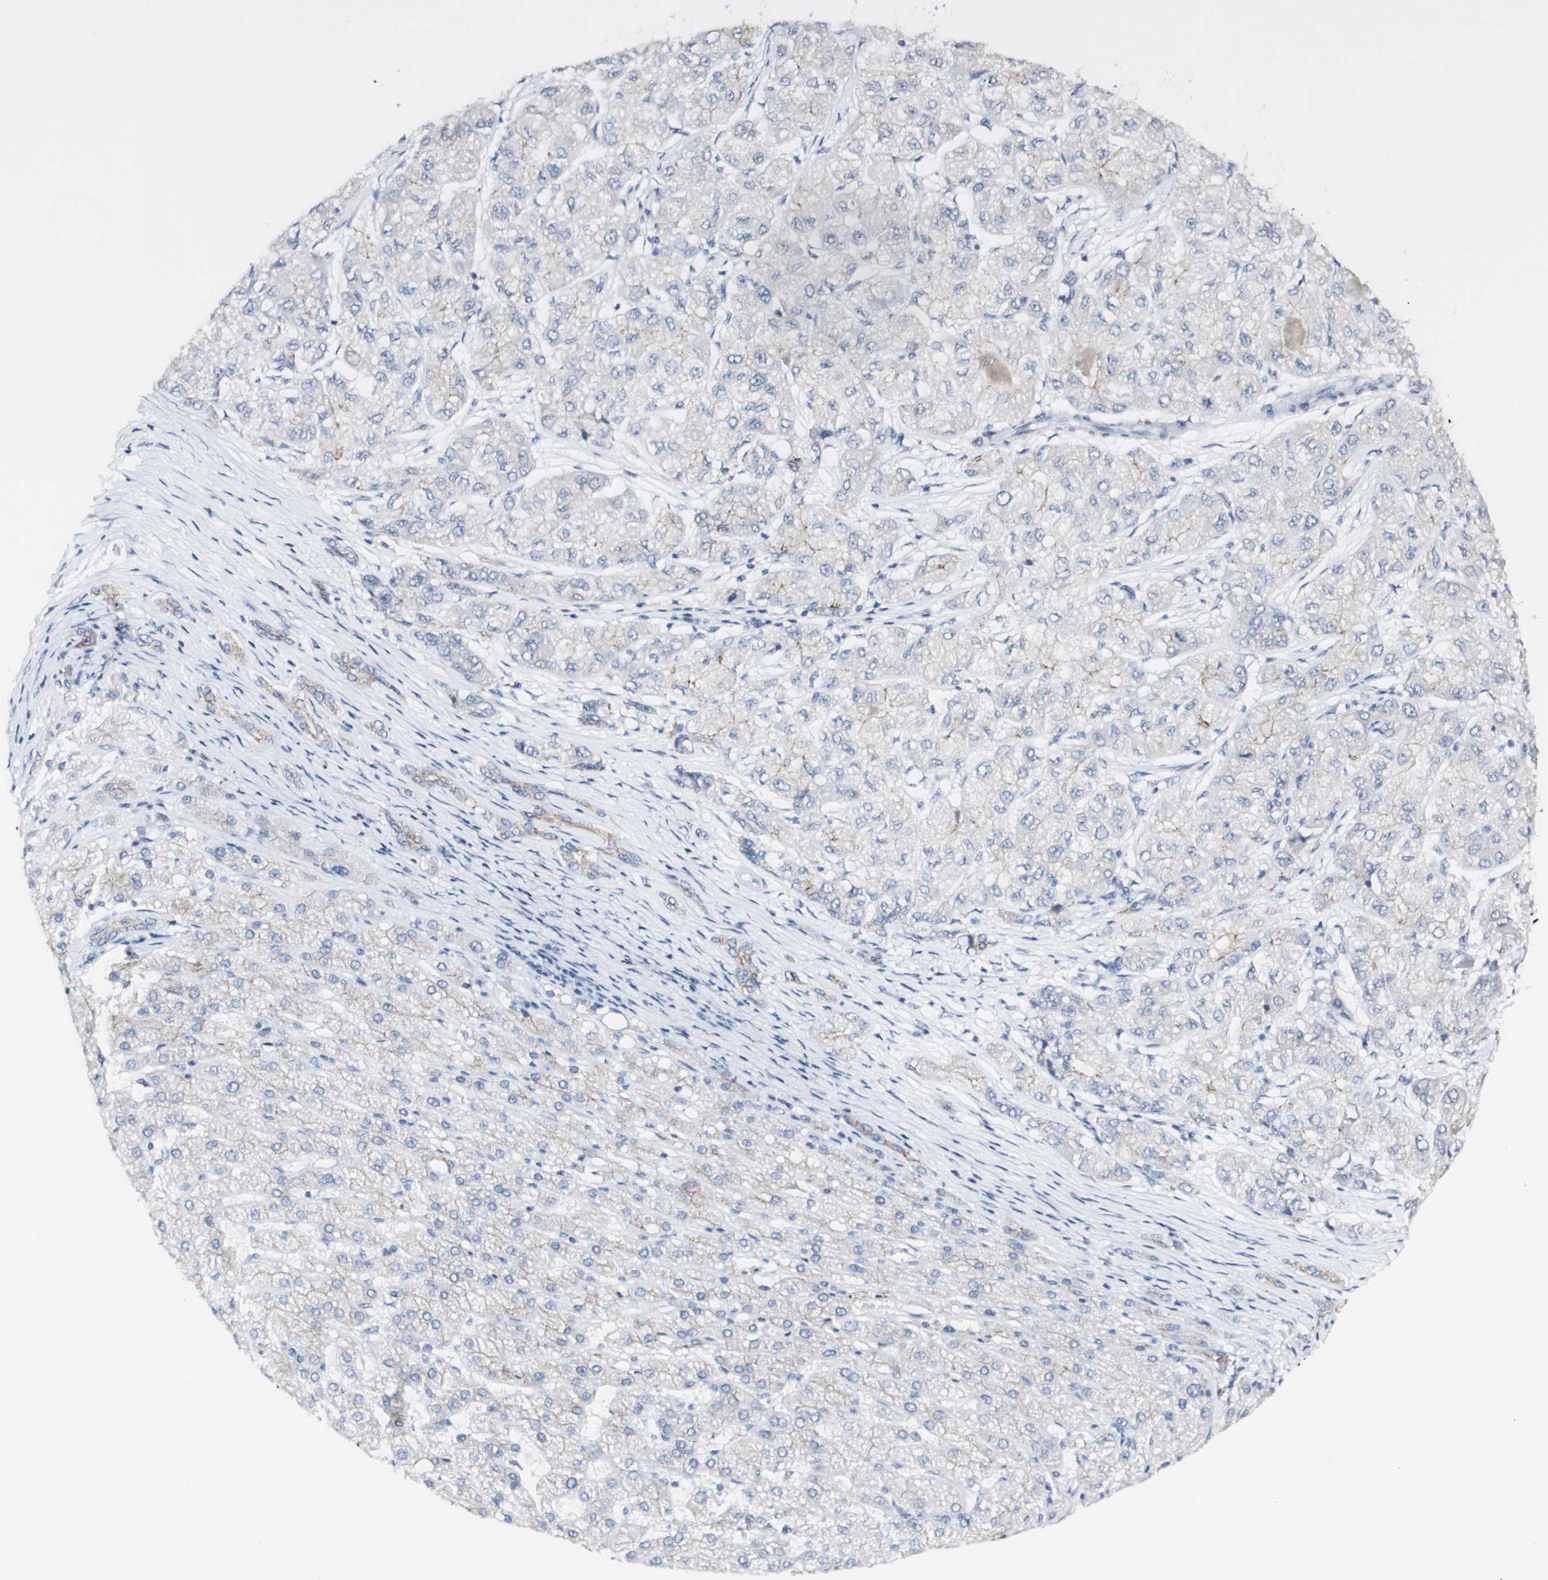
{"staining": {"intensity": "weak", "quantity": "<25%", "location": "cytoplasmic/membranous"}, "tissue": "liver cancer", "cell_type": "Tumor cells", "image_type": "cancer", "snomed": [{"axis": "morphology", "description": "Carcinoma, Hepatocellular, NOS"}, {"axis": "topography", "description": "Liver"}], "caption": "DAB (3,3'-diaminobenzidine) immunohistochemical staining of human liver cancer shows no significant staining in tumor cells.", "gene": "DSC2", "patient": {"sex": "male", "age": 80}}